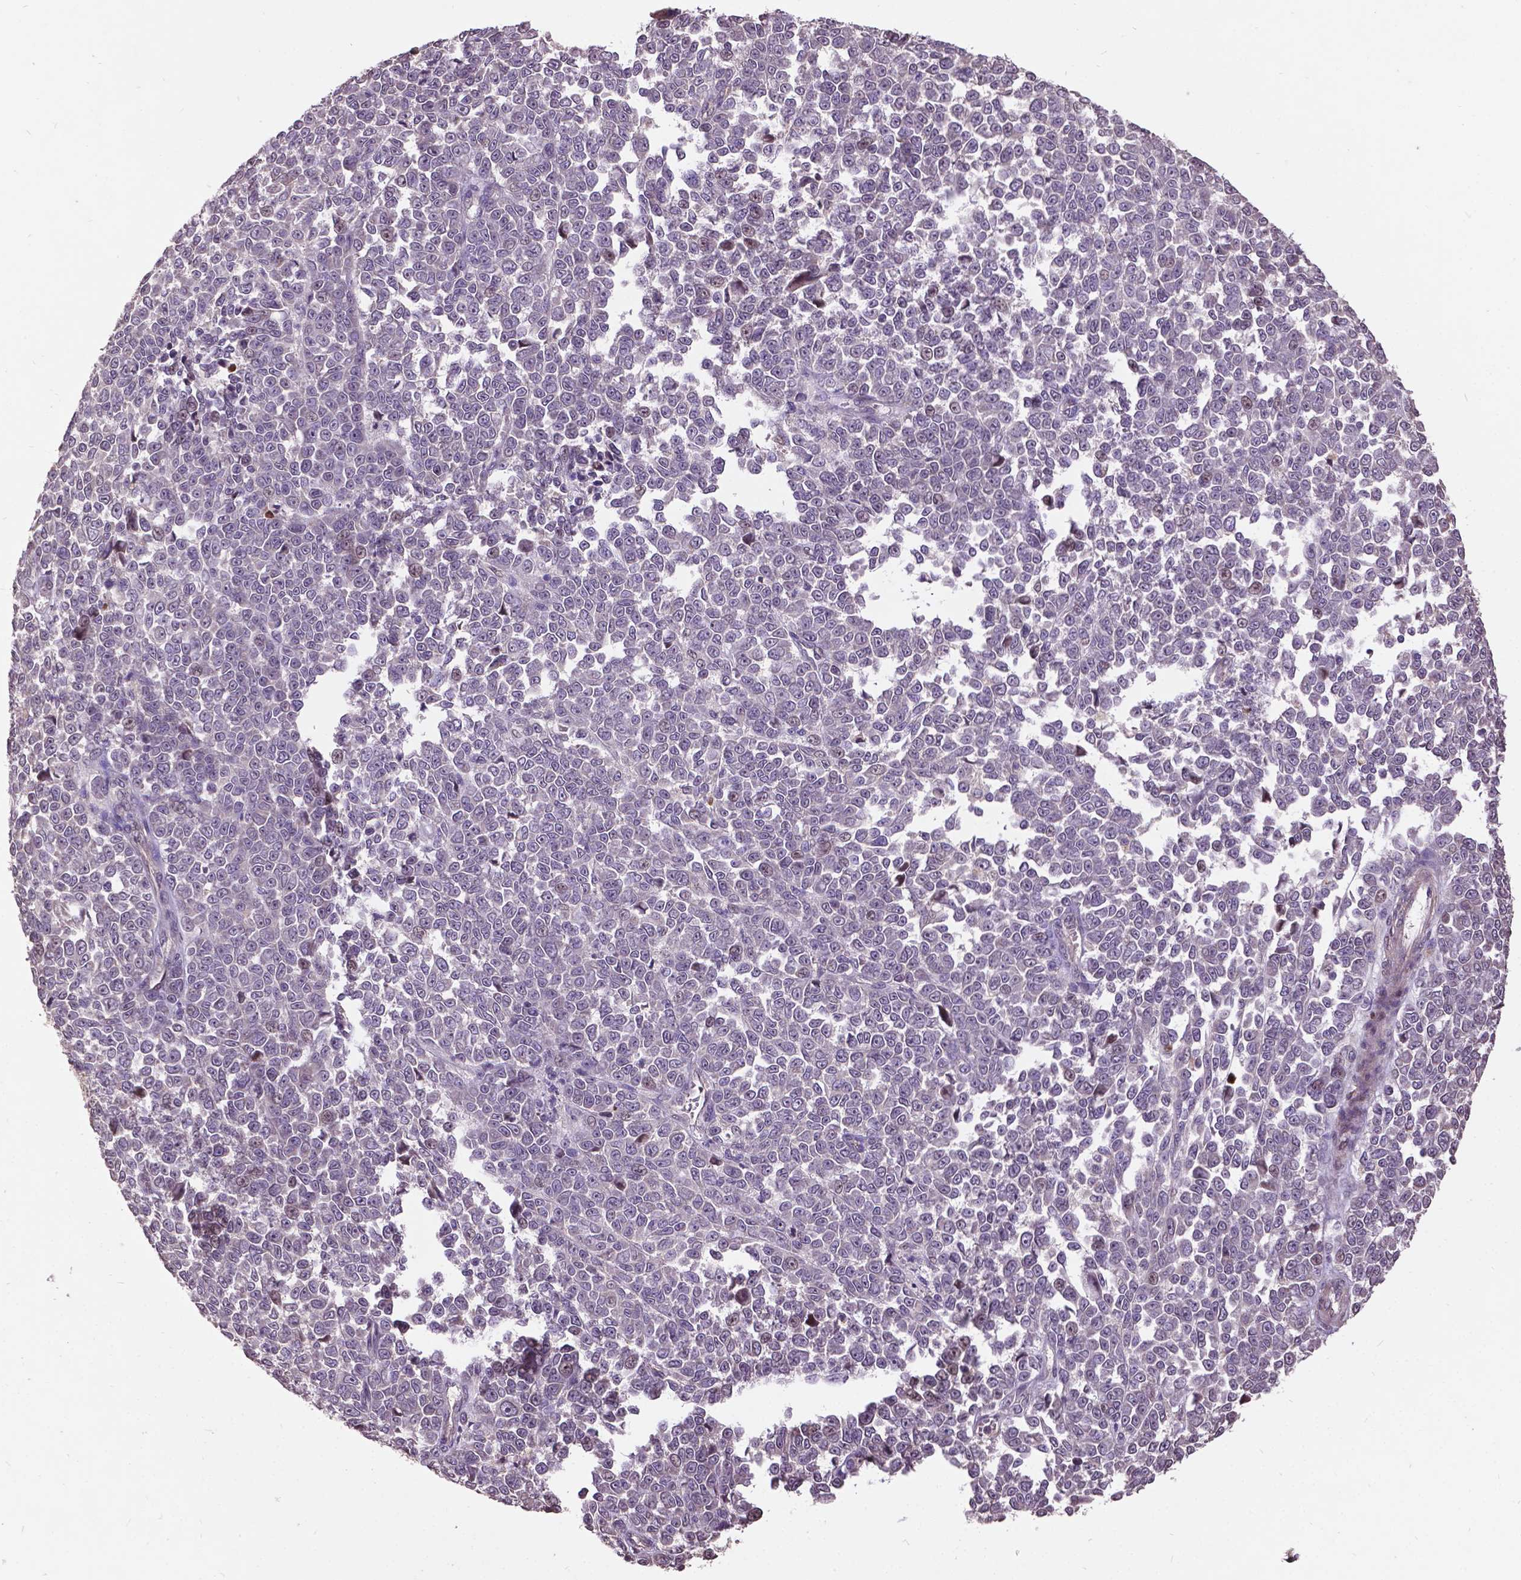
{"staining": {"intensity": "negative", "quantity": "none", "location": "none"}, "tissue": "melanoma", "cell_type": "Tumor cells", "image_type": "cancer", "snomed": [{"axis": "morphology", "description": "Malignant melanoma, NOS"}, {"axis": "topography", "description": "Skin"}], "caption": "This is a histopathology image of immunohistochemistry staining of malignant melanoma, which shows no expression in tumor cells.", "gene": "AP1S3", "patient": {"sex": "female", "age": 95}}